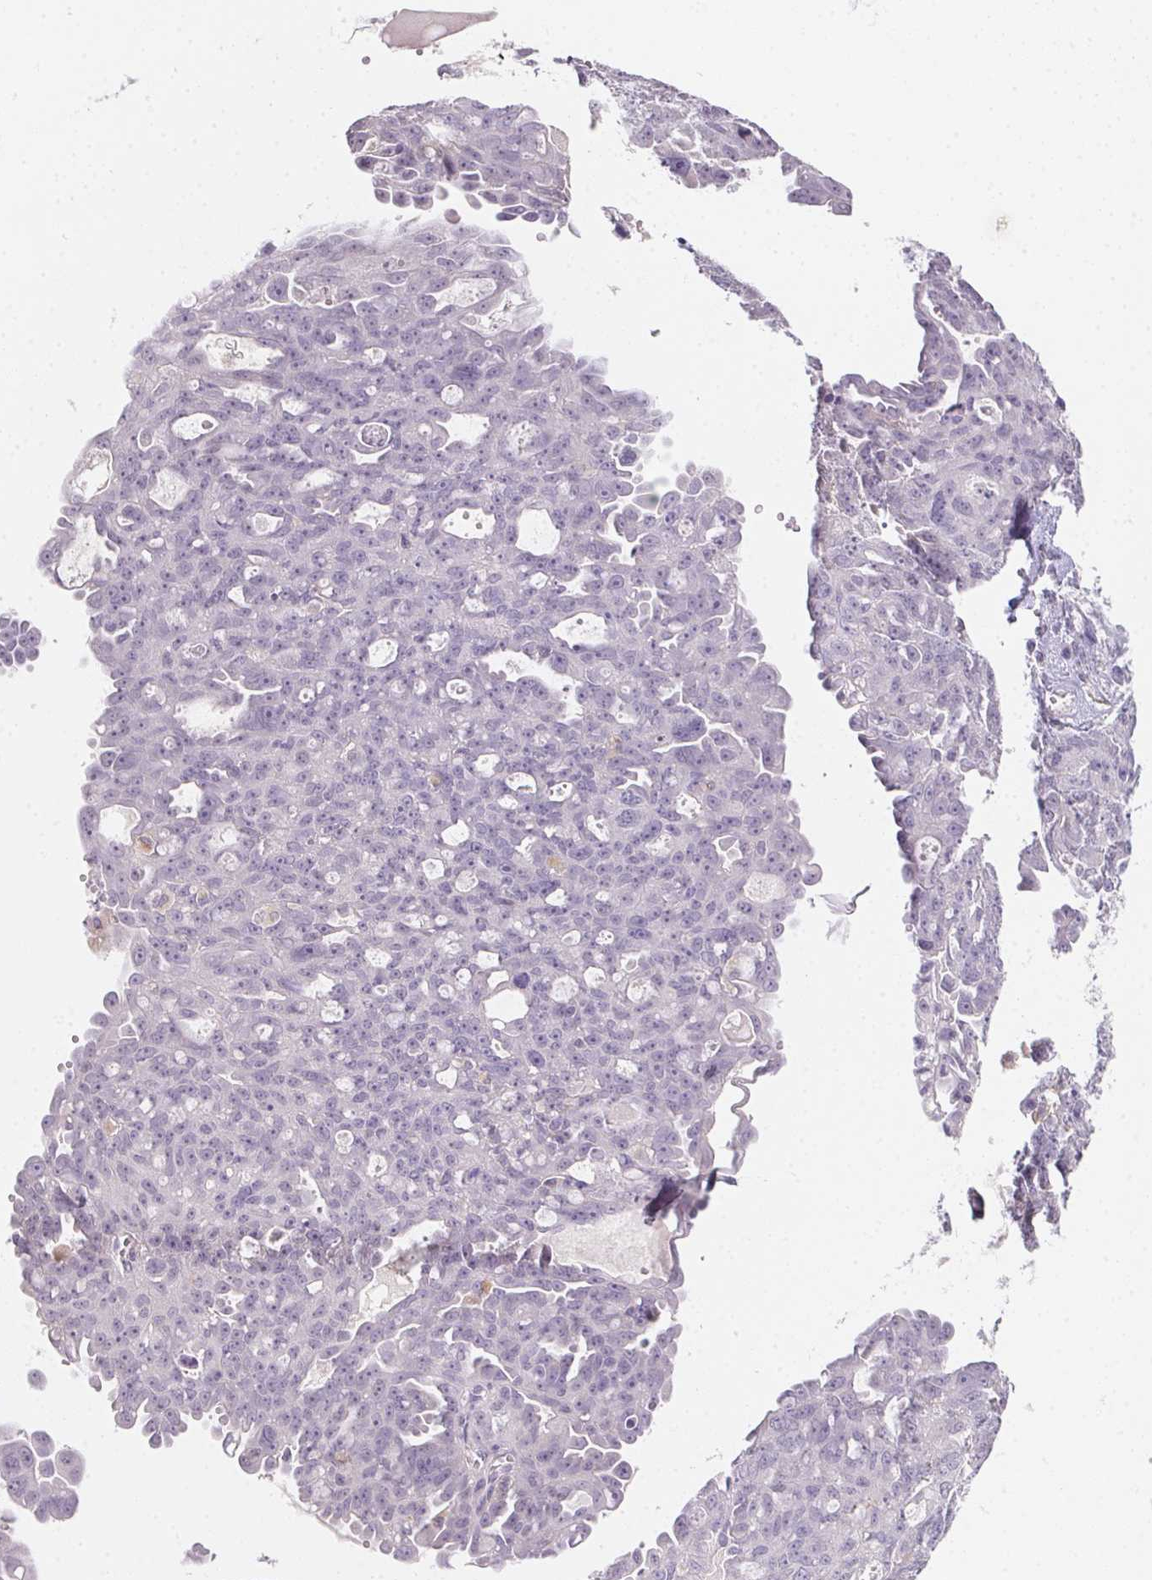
{"staining": {"intensity": "negative", "quantity": "none", "location": "none"}, "tissue": "ovarian cancer", "cell_type": "Tumor cells", "image_type": "cancer", "snomed": [{"axis": "morphology", "description": "Carcinoma, endometroid"}, {"axis": "topography", "description": "Ovary"}], "caption": "Immunohistochemistry (IHC) of endometroid carcinoma (ovarian) displays no expression in tumor cells.", "gene": "SLC6A18", "patient": {"sex": "female", "age": 70}}